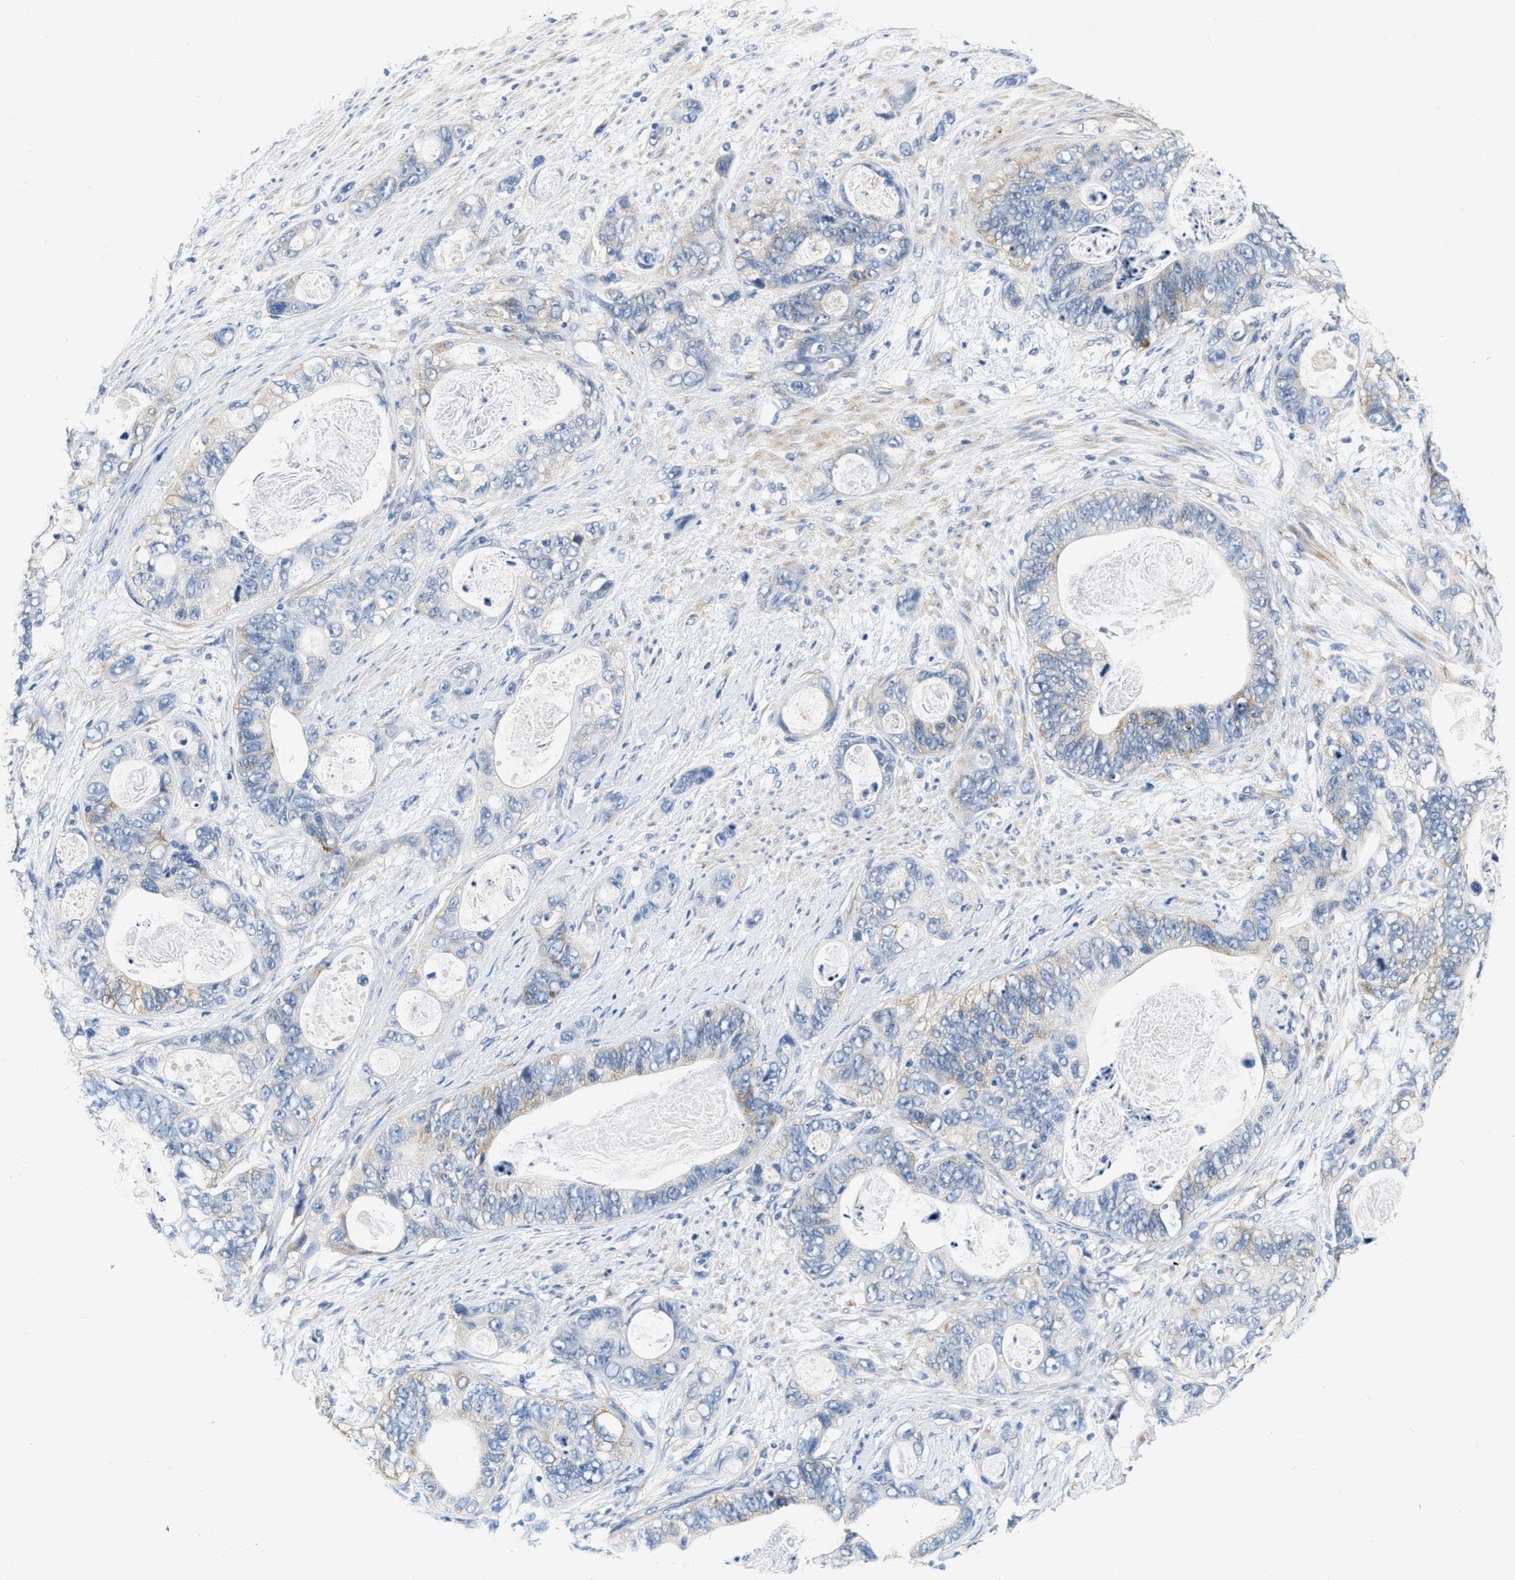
{"staining": {"intensity": "weak", "quantity": "<25%", "location": "cytoplasmic/membranous"}, "tissue": "stomach cancer", "cell_type": "Tumor cells", "image_type": "cancer", "snomed": [{"axis": "morphology", "description": "Normal tissue, NOS"}, {"axis": "morphology", "description": "Adenocarcinoma, NOS"}, {"axis": "topography", "description": "Stomach"}], "caption": "This is a image of IHC staining of stomach cancer, which shows no staining in tumor cells.", "gene": "EIF2AK2", "patient": {"sex": "female", "age": 89}}